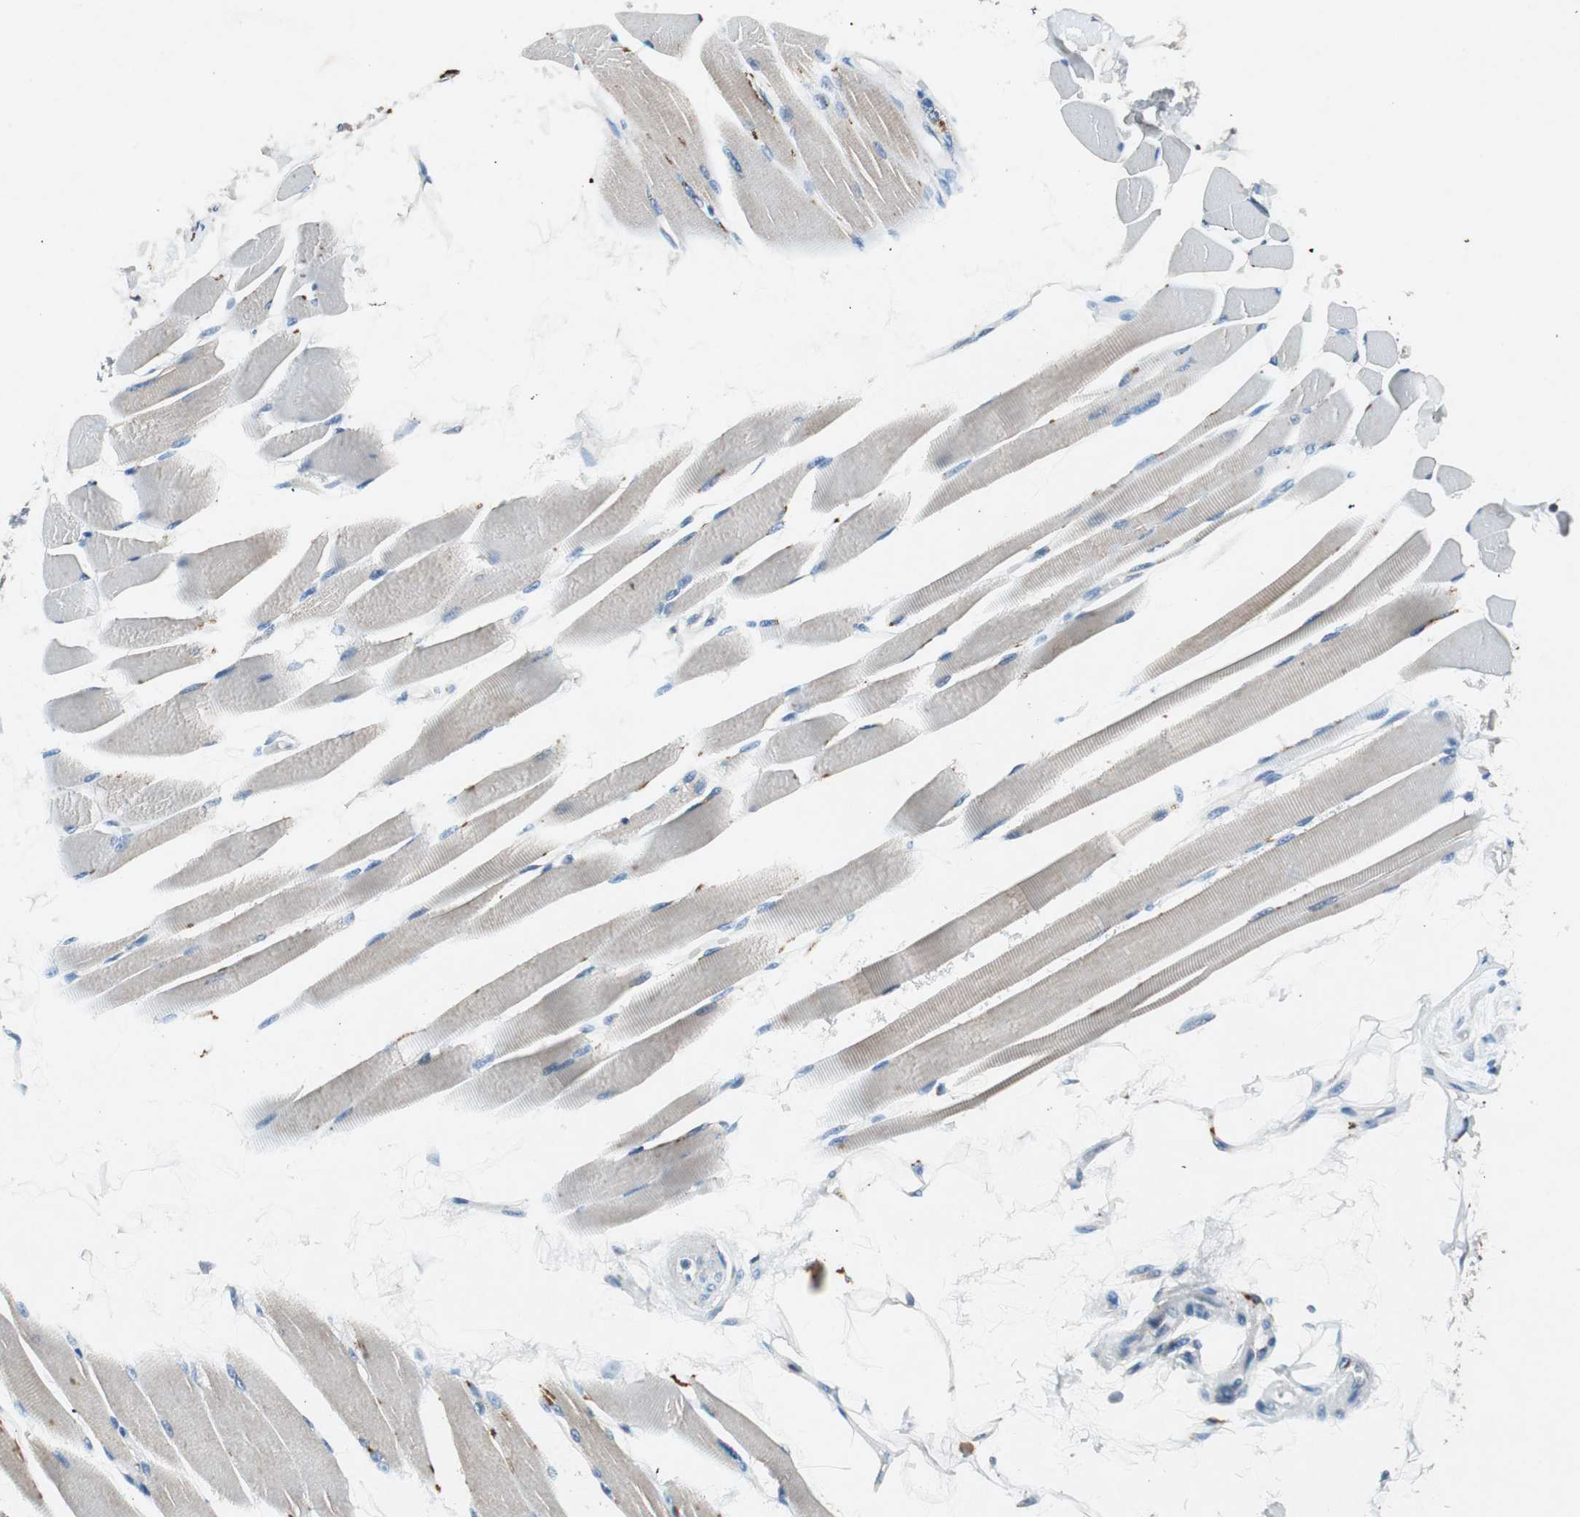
{"staining": {"intensity": "weak", "quantity": "<25%", "location": "cytoplasmic/membranous"}, "tissue": "skeletal muscle", "cell_type": "Myocytes", "image_type": "normal", "snomed": [{"axis": "morphology", "description": "Normal tissue, NOS"}, {"axis": "topography", "description": "Skeletal muscle"}, {"axis": "topography", "description": "Peripheral nerve tissue"}], "caption": "Immunohistochemistry (IHC) of normal skeletal muscle reveals no staining in myocytes. The staining is performed using DAB brown chromogen with nuclei counter-stained in using hematoxylin.", "gene": "NKAIN1", "patient": {"sex": "female", "age": 84}}